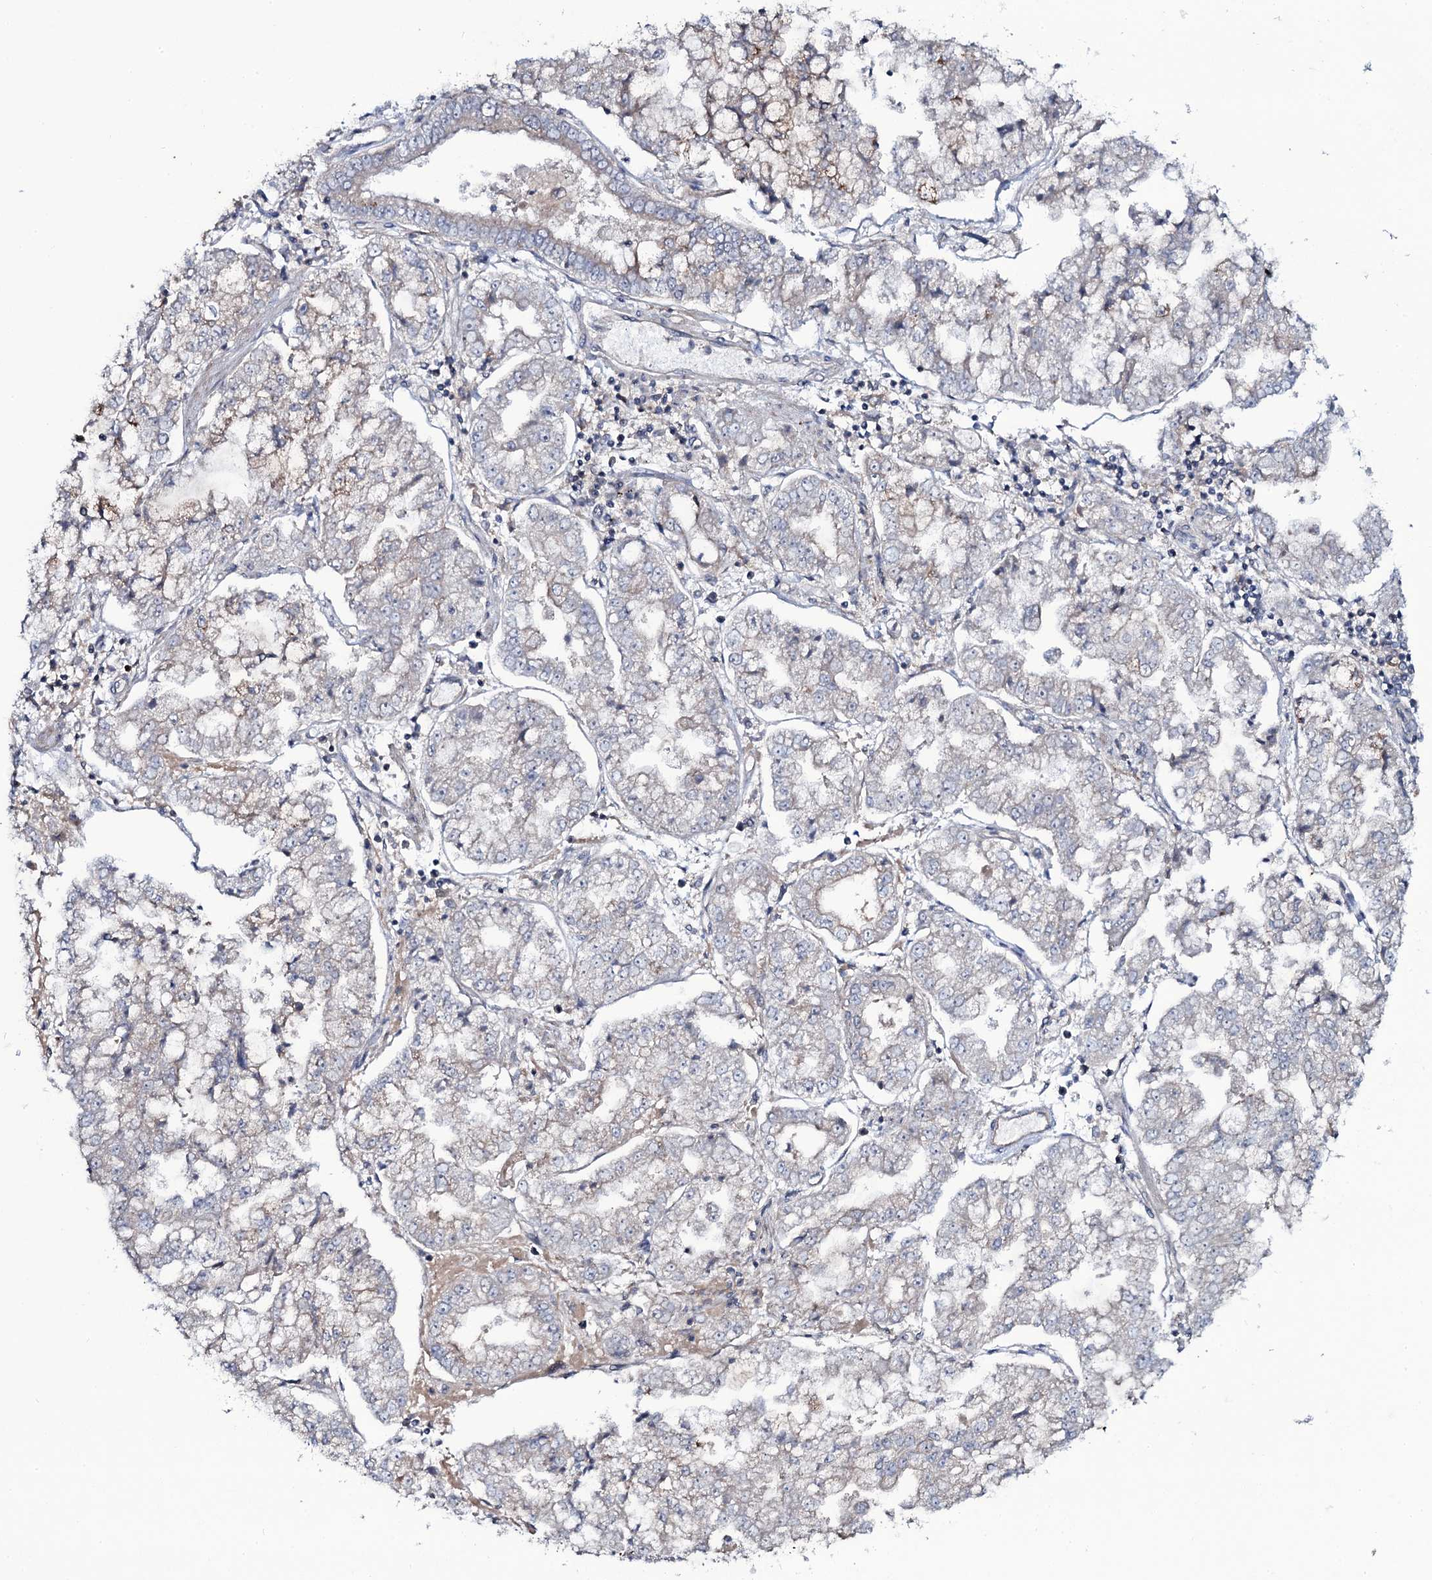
{"staining": {"intensity": "negative", "quantity": "none", "location": "none"}, "tissue": "stomach cancer", "cell_type": "Tumor cells", "image_type": "cancer", "snomed": [{"axis": "morphology", "description": "Adenocarcinoma, NOS"}, {"axis": "topography", "description": "Stomach"}], "caption": "DAB immunohistochemical staining of stomach cancer (adenocarcinoma) displays no significant staining in tumor cells.", "gene": "SNAP23", "patient": {"sex": "male", "age": 76}}